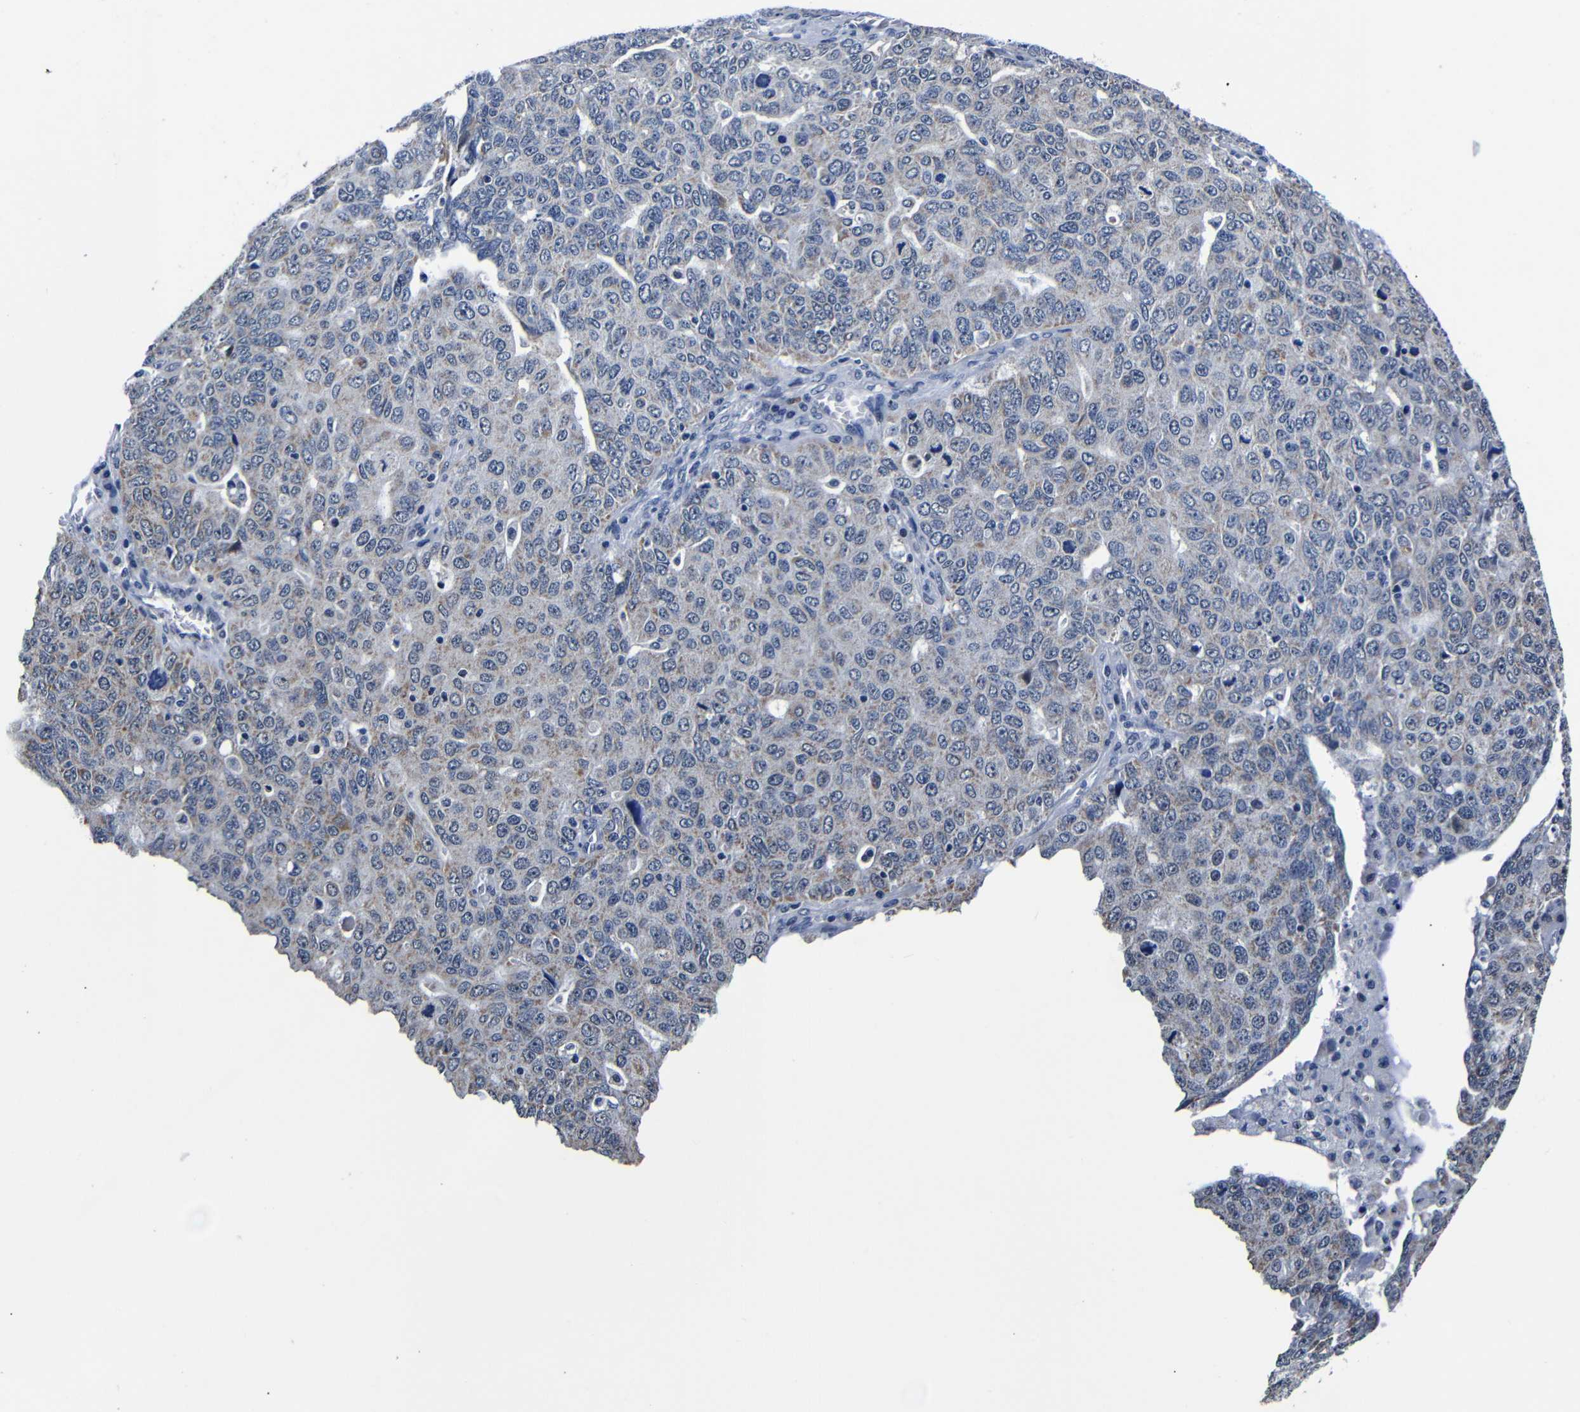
{"staining": {"intensity": "weak", "quantity": "<25%", "location": "cytoplasmic/membranous"}, "tissue": "ovarian cancer", "cell_type": "Tumor cells", "image_type": "cancer", "snomed": [{"axis": "morphology", "description": "Carcinoma, endometroid"}, {"axis": "topography", "description": "Ovary"}], "caption": "Immunohistochemical staining of human endometroid carcinoma (ovarian) demonstrates no significant staining in tumor cells. (Brightfield microscopy of DAB immunohistochemistry (IHC) at high magnification).", "gene": "DEPP1", "patient": {"sex": "female", "age": 62}}